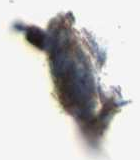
{"staining": {"intensity": "weak", "quantity": ">75%", "location": "cytoplasmic/membranous"}, "tissue": "stomach cancer", "cell_type": "Tumor cells", "image_type": "cancer", "snomed": [{"axis": "morphology", "description": "Normal tissue, NOS"}, {"axis": "morphology", "description": "Adenocarcinoma, NOS"}, {"axis": "topography", "description": "Stomach"}], "caption": "A brown stain labels weak cytoplasmic/membranous staining of a protein in human adenocarcinoma (stomach) tumor cells.", "gene": "NDUFV3", "patient": {"sex": "female", "age": 89}}